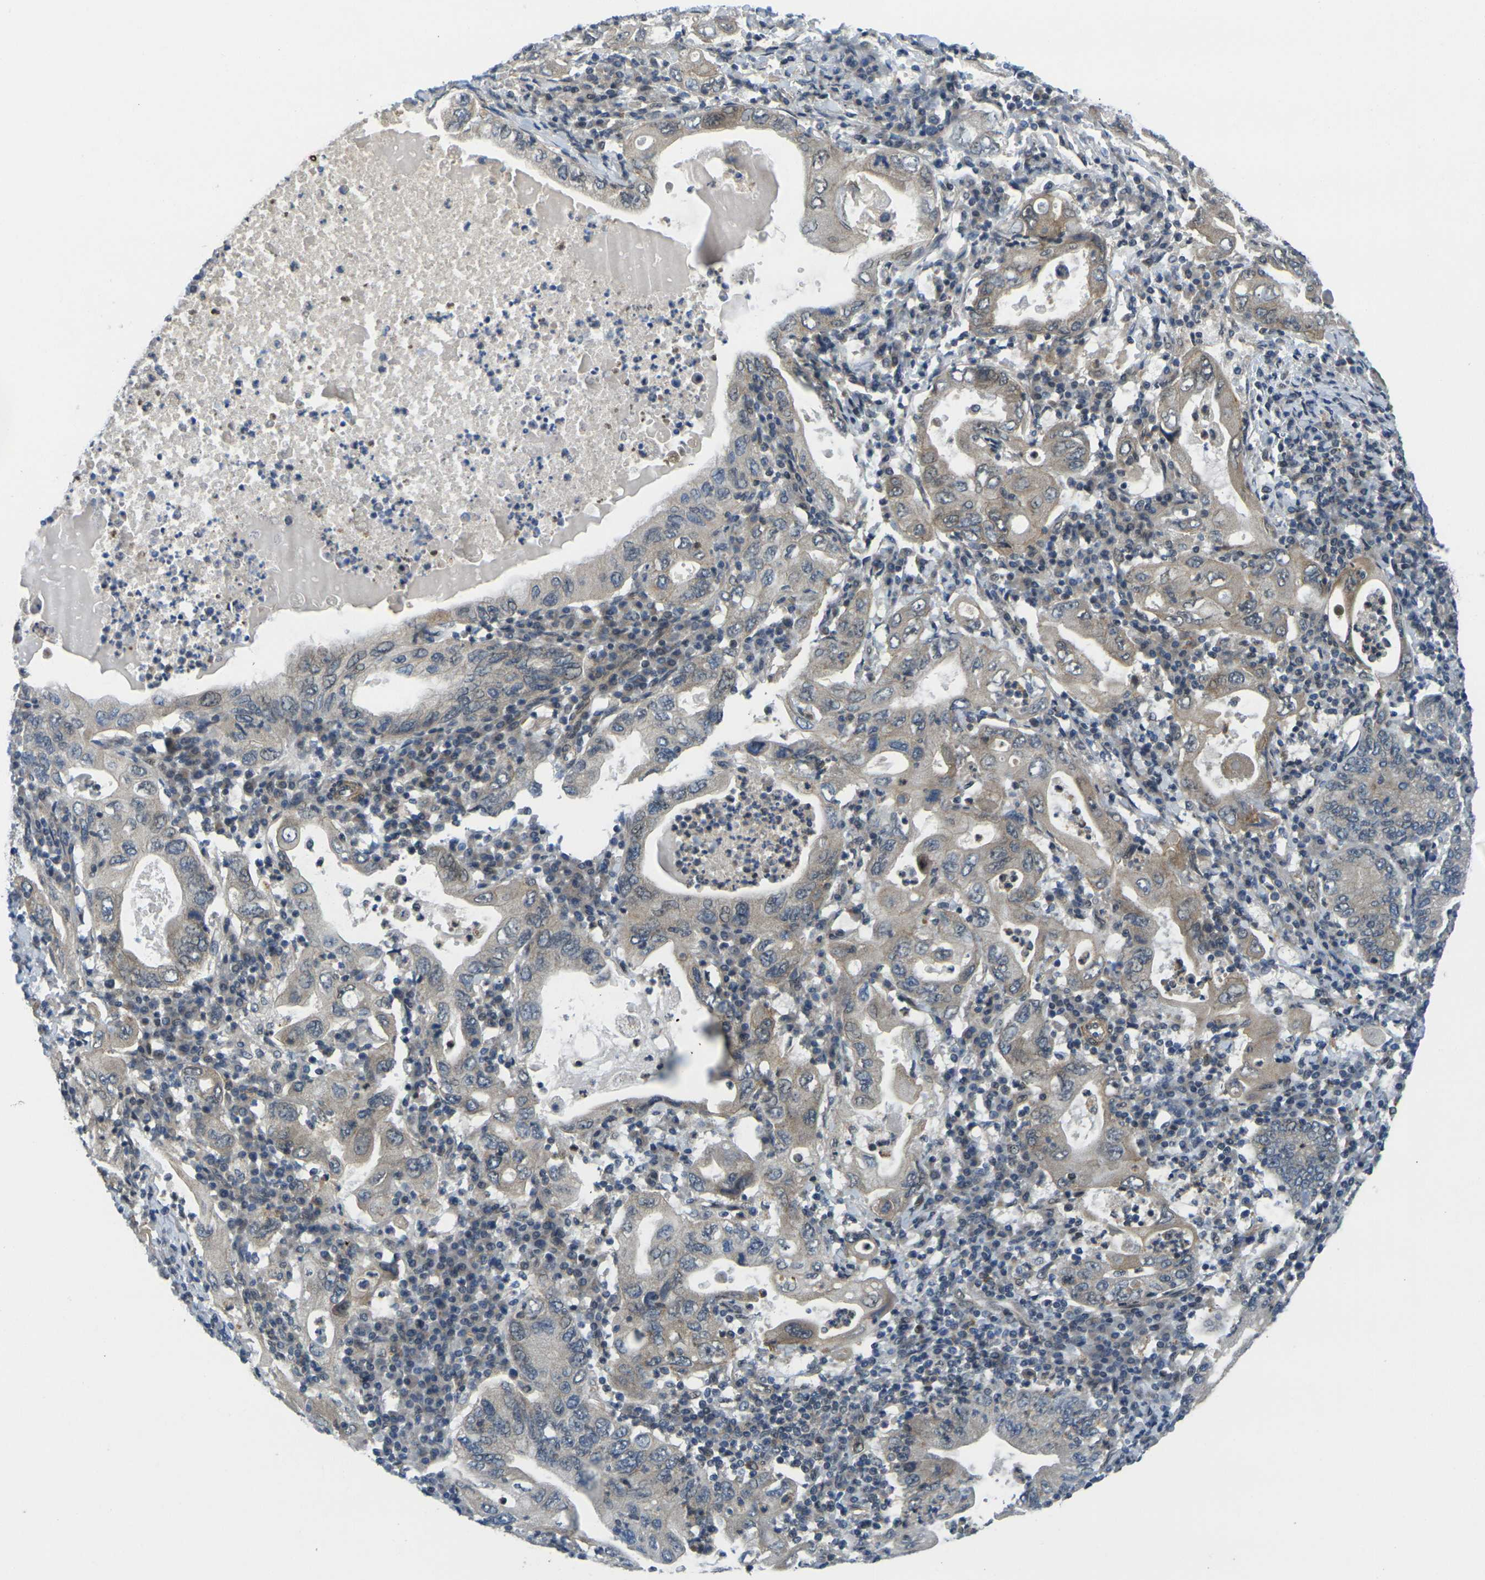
{"staining": {"intensity": "weak", "quantity": "<25%", "location": "cytoplasmic/membranous"}, "tissue": "stomach cancer", "cell_type": "Tumor cells", "image_type": "cancer", "snomed": [{"axis": "morphology", "description": "Normal tissue, NOS"}, {"axis": "morphology", "description": "Adenocarcinoma, NOS"}, {"axis": "topography", "description": "Esophagus"}, {"axis": "topography", "description": "Stomach, upper"}, {"axis": "topography", "description": "Peripheral nerve tissue"}], "caption": "Immunohistochemistry (IHC) of human adenocarcinoma (stomach) exhibits no staining in tumor cells.", "gene": "KCTD10", "patient": {"sex": "male", "age": 62}}